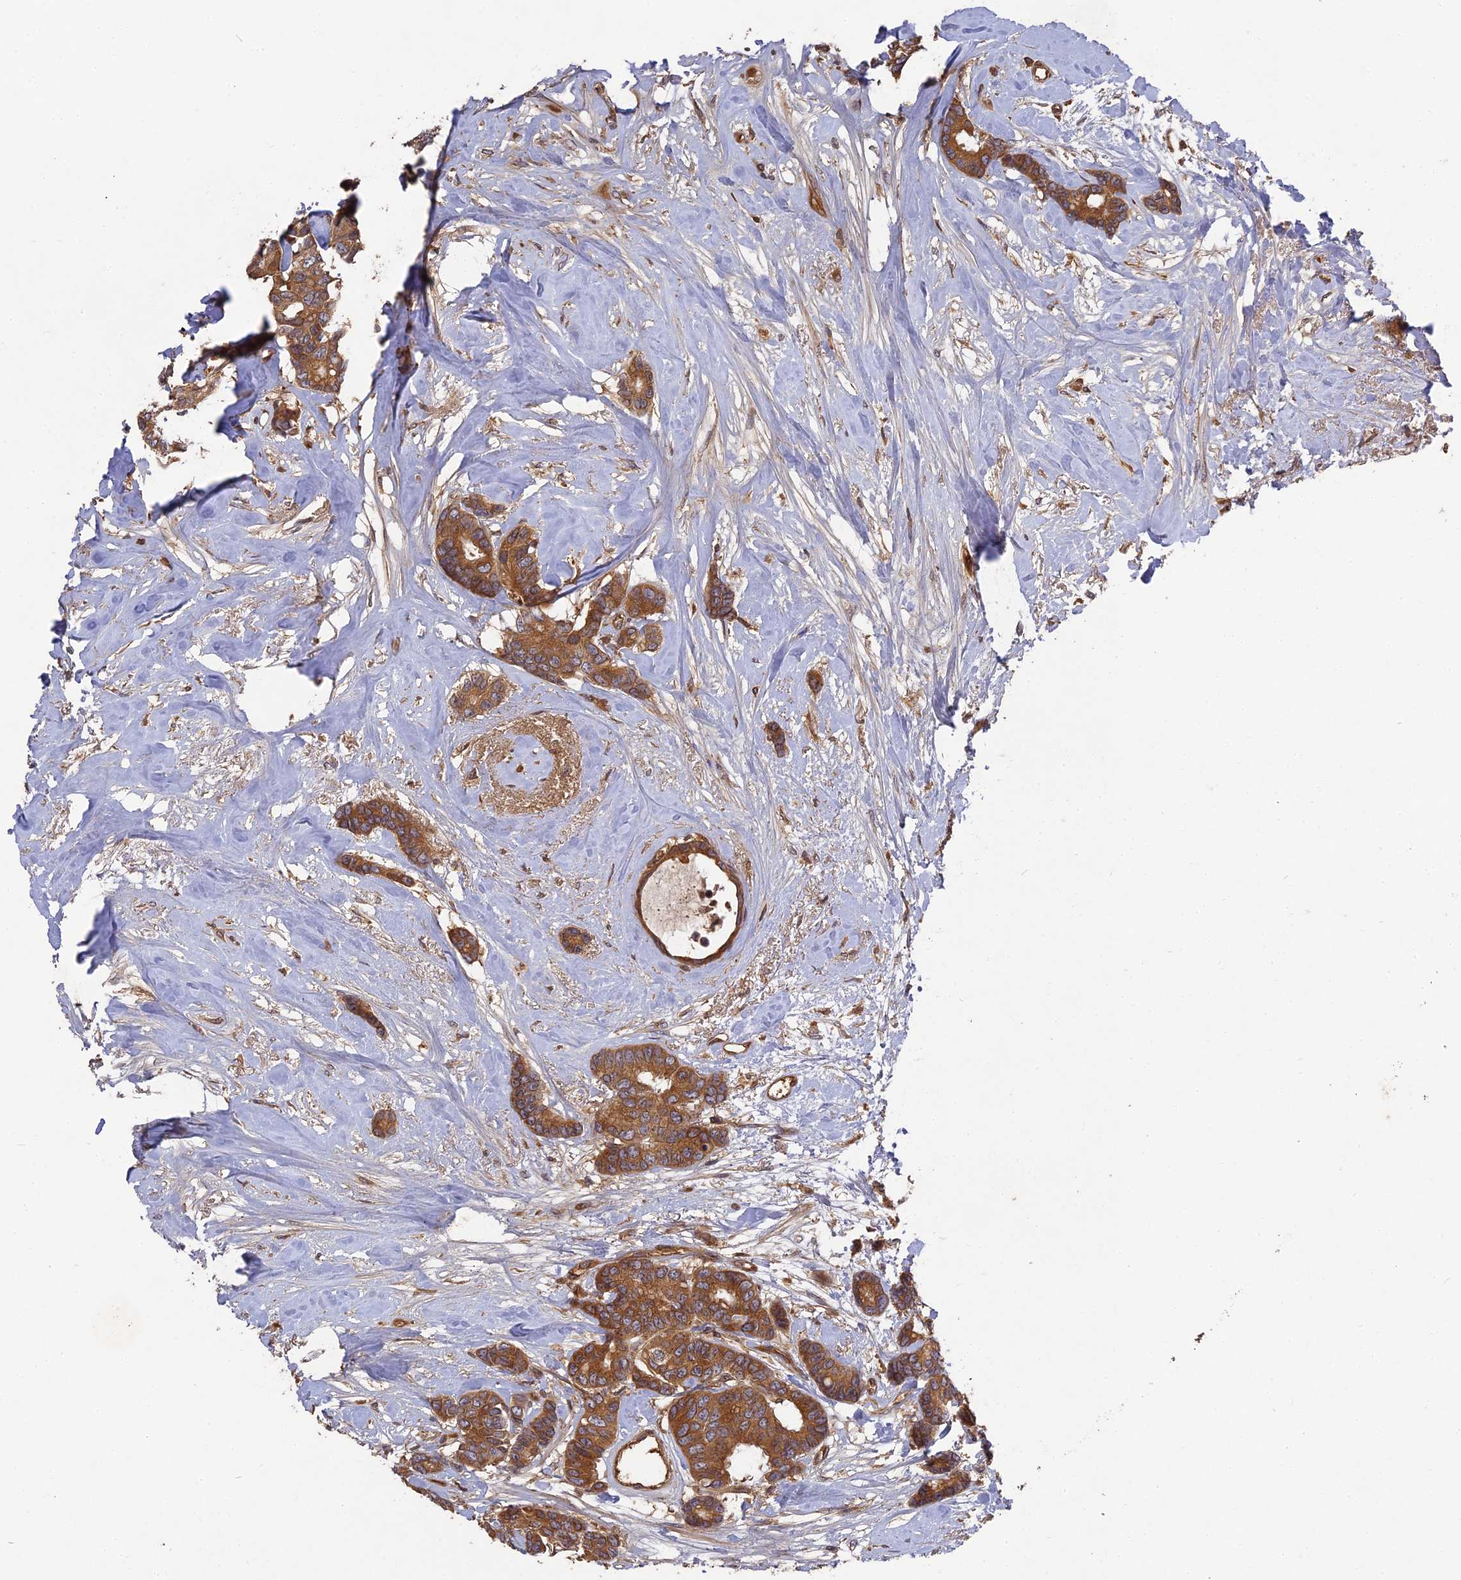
{"staining": {"intensity": "moderate", "quantity": ">75%", "location": "cytoplasmic/membranous"}, "tissue": "breast cancer", "cell_type": "Tumor cells", "image_type": "cancer", "snomed": [{"axis": "morphology", "description": "Duct carcinoma"}, {"axis": "topography", "description": "Breast"}], "caption": "The photomicrograph reveals immunohistochemical staining of breast cancer (infiltrating ductal carcinoma). There is moderate cytoplasmic/membranous staining is identified in about >75% of tumor cells.", "gene": "TMUB2", "patient": {"sex": "female", "age": 87}}